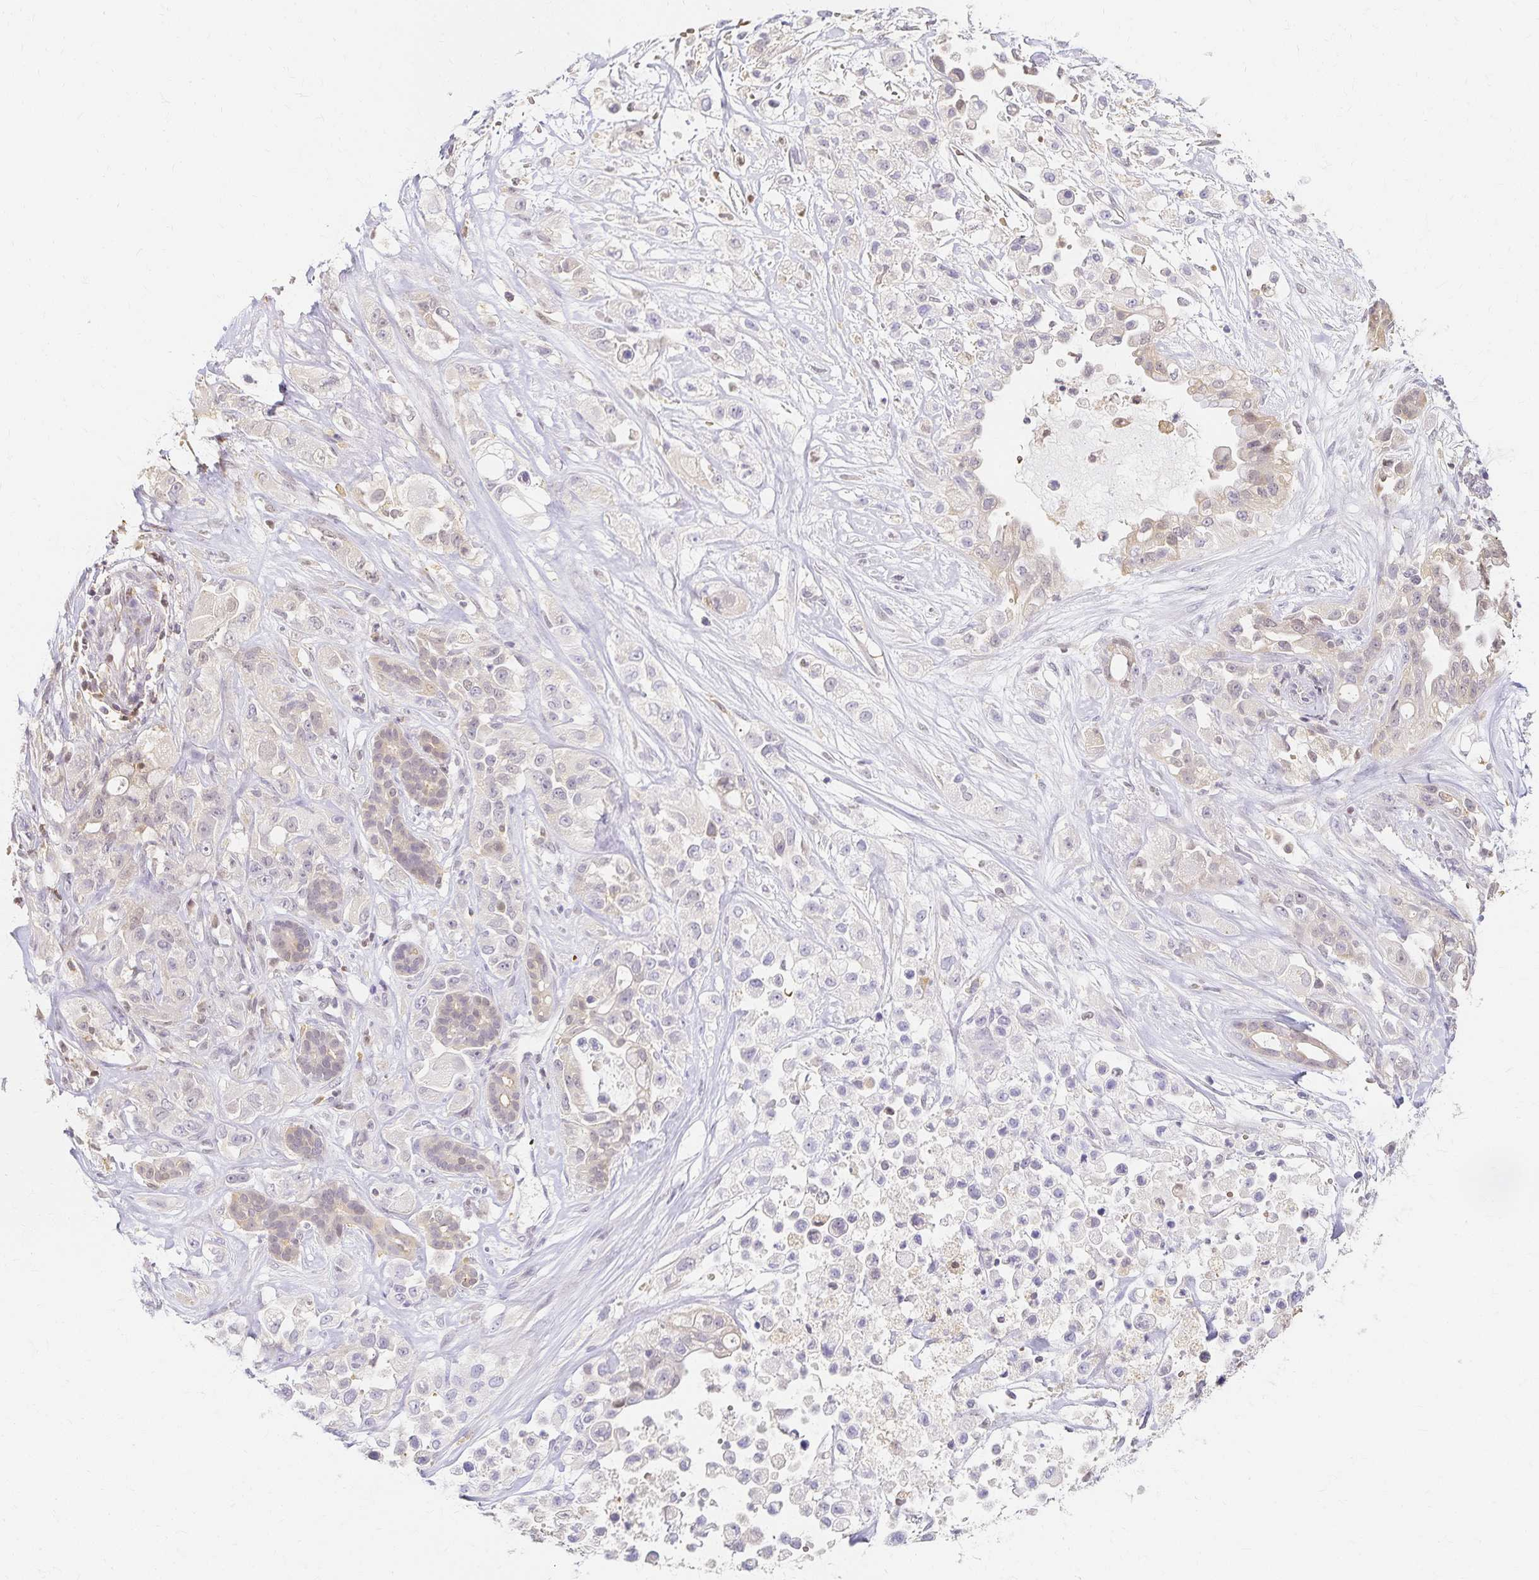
{"staining": {"intensity": "negative", "quantity": "none", "location": "none"}, "tissue": "pancreatic cancer", "cell_type": "Tumor cells", "image_type": "cancer", "snomed": [{"axis": "morphology", "description": "Adenocarcinoma, NOS"}, {"axis": "topography", "description": "Pancreas"}], "caption": "High magnification brightfield microscopy of pancreatic cancer (adenocarcinoma) stained with DAB (brown) and counterstained with hematoxylin (blue): tumor cells show no significant expression.", "gene": "AZGP1", "patient": {"sex": "male", "age": 44}}